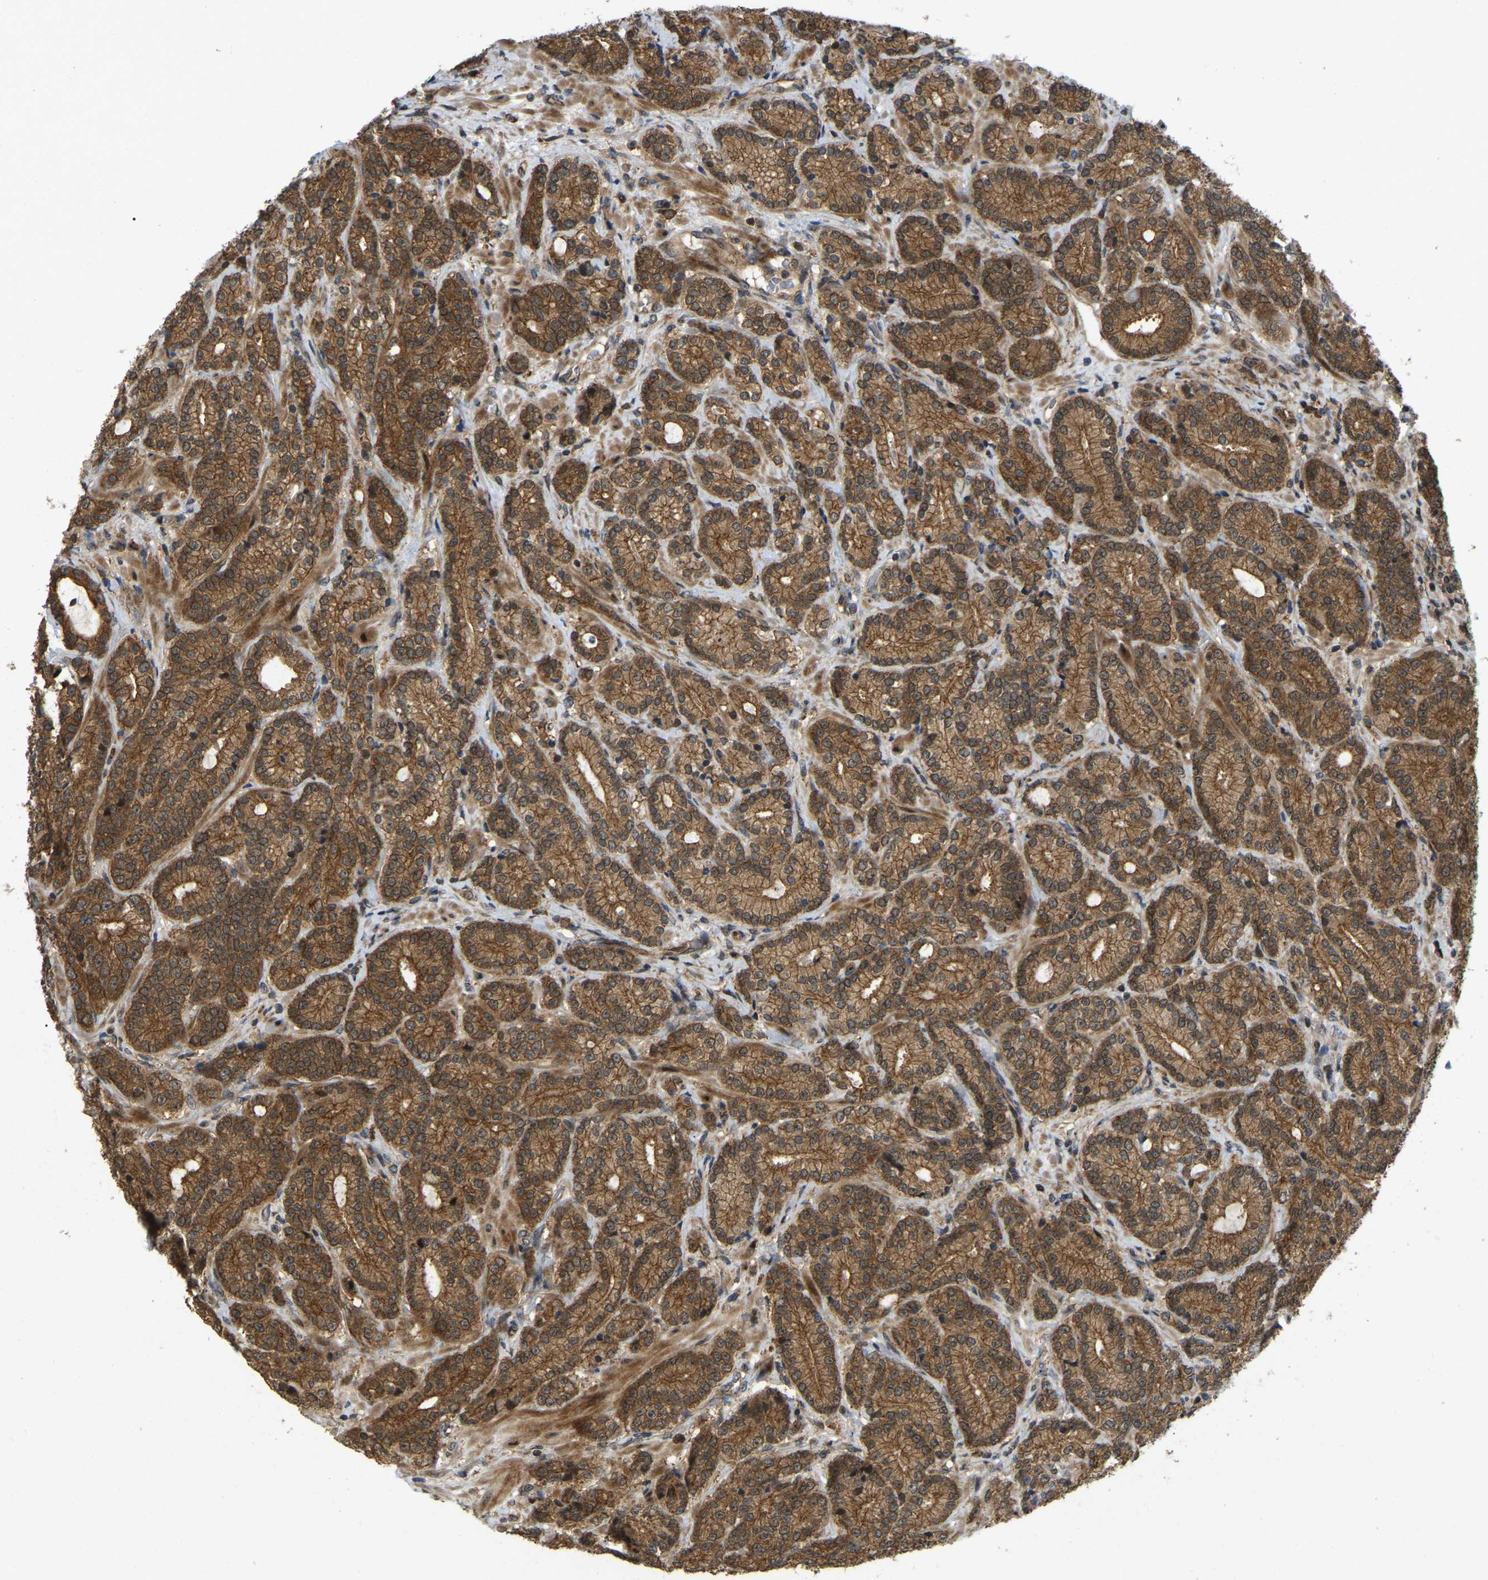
{"staining": {"intensity": "strong", "quantity": ">75%", "location": "cytoplasmic/membranous,nuclear"}, "tissue": "prostate cancer", "cell_type": "Tumor cells", "image_type": "cancer", "snomed": [{"axis": "morphology", "description": "Adenocarcinoma, High grade"}, {"axis": "topography", "description": "Prostate"}], "caption": "Immunohistochemistry staining of prostate adenocarcinoma (high-grade), which reveals high levels of strong cytoplasmic/membranous and nuclear positivity in approximately >75% of tumor cells indicating strong cytoplasmic/membranous and nuclear protein expression. The staining was performed using DAB (brown) for protein detection and nuclei were counterstained in hematoxylin (blue).", "gene": "KIAA1549", "patient": {"sex": "male", "age": 61}}